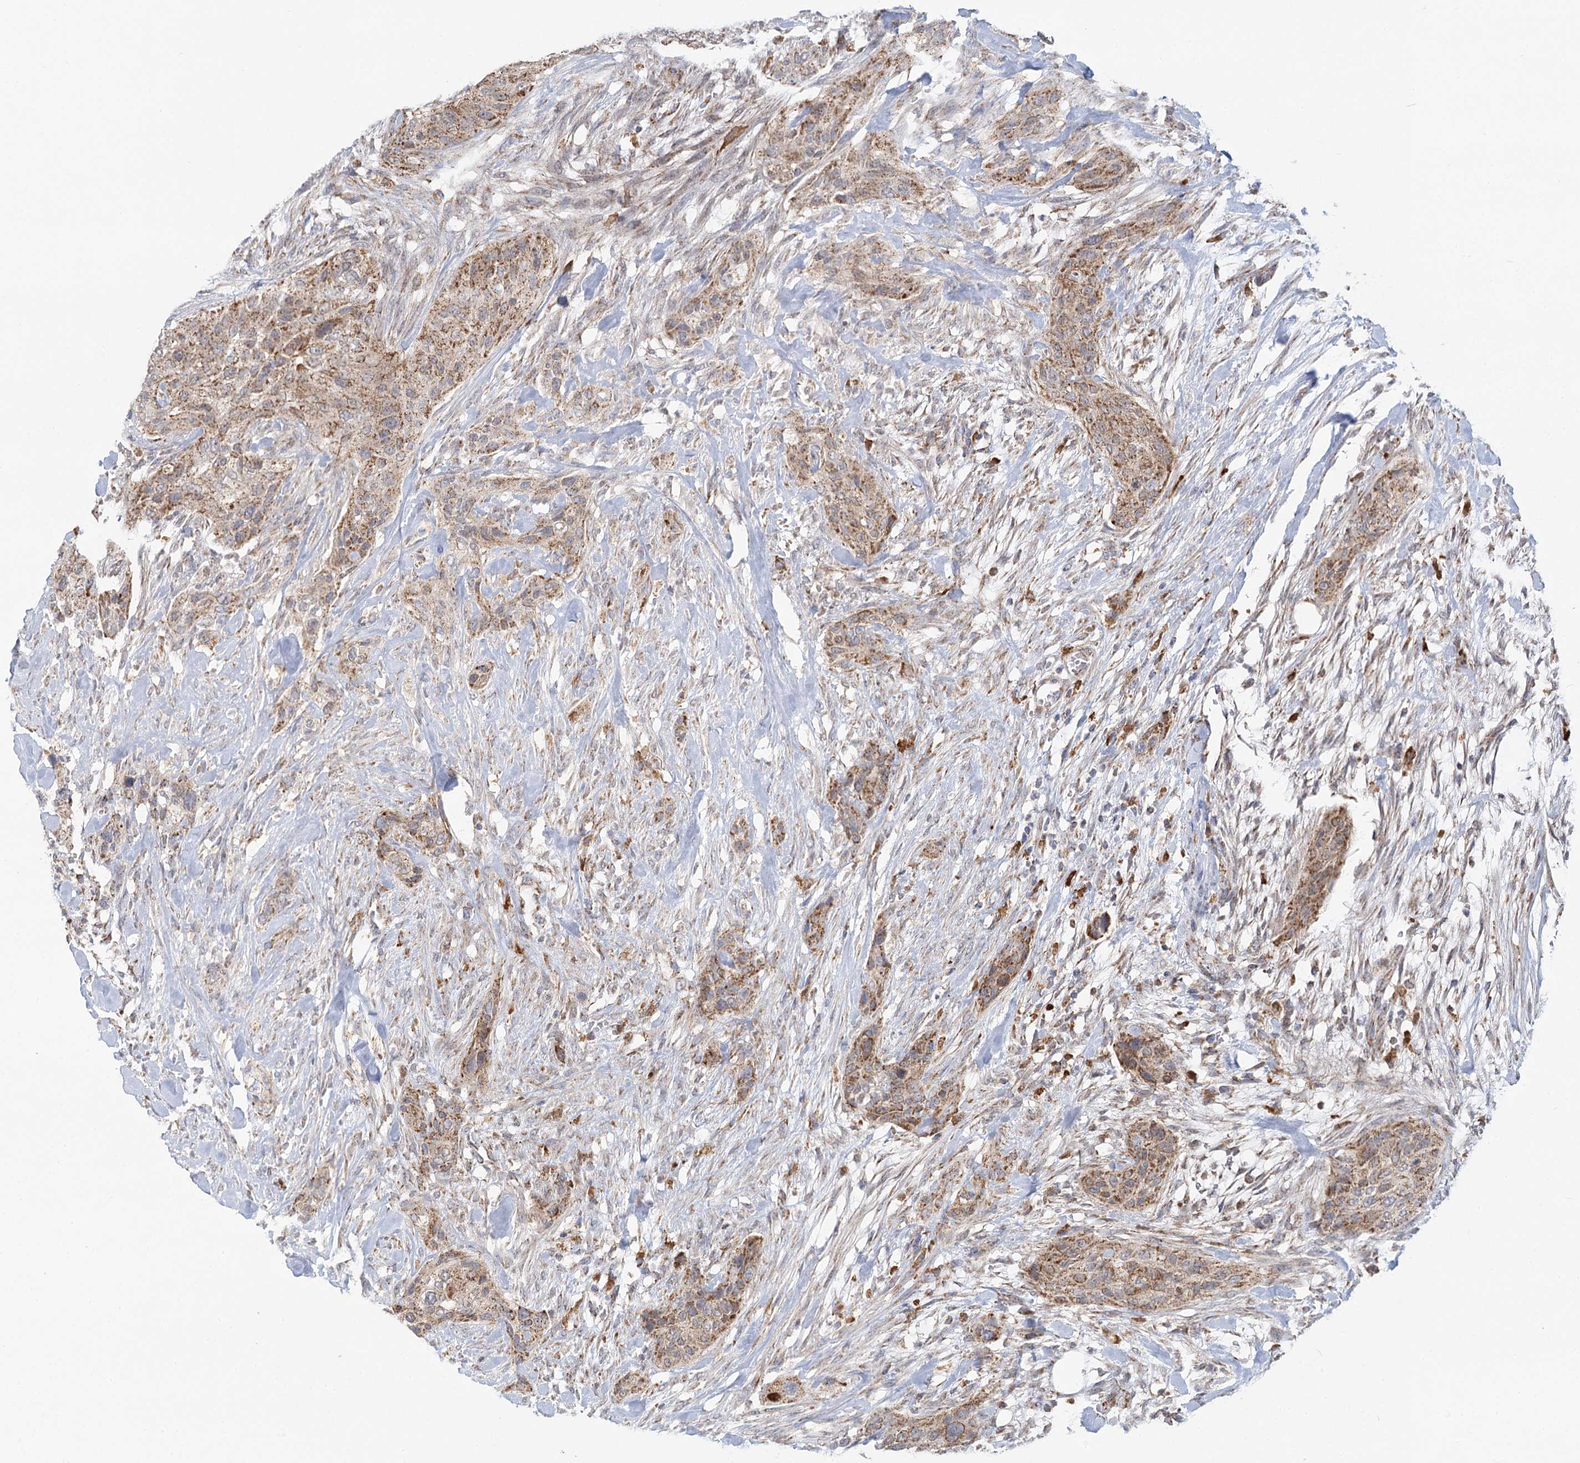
{"staining": {"intensity": "moderate", "quantity": ">75%", "location": "cytoplasmic/membranous"}, "tissue": "urothelial cancer", "cell_type": "Tumor cells", "image_type": "cancer", "snomed": [{"axis": "morphology", "description": "Urothelial carcinoma, High grade"}, {"axis": "topography", "description": "Urinary bladder"}], "caption": "A brown stain labels moderate cytoplasmic/membranous expression of a protein in urothelial carcinoma (high-grade) tumor cells.", "gene": "TAS1R1", "patient": {"sex": "male", "age": 35}}